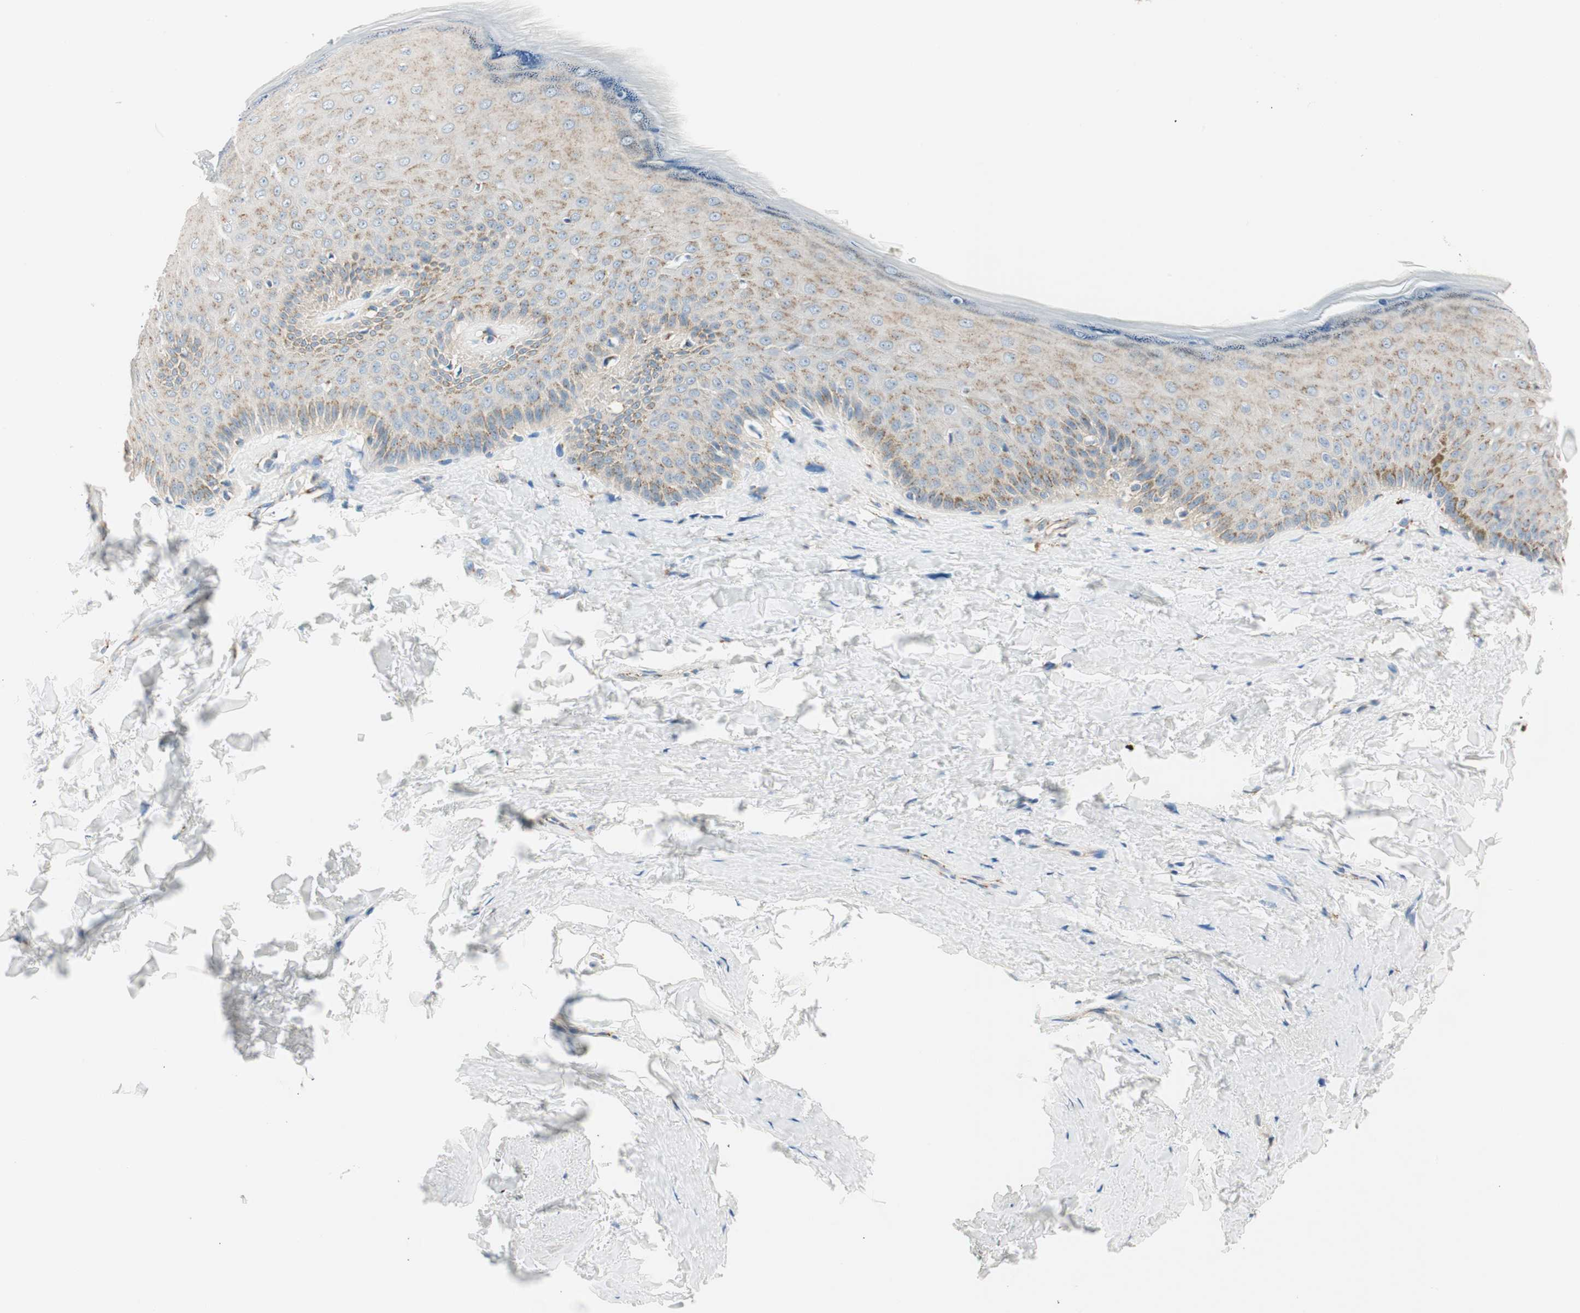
{"staining": {"intensity": "weak", "quantity": ">75%", "location": "cytoplasmic/membranous"}, "tissue": "skin", "cell_type": "Epidermal cells", "image_type": "normal", "snomed": [{"axis": "morphology", "description": "Normal tissue, NOS"}, {"axis": "topography", "description": "Anal"}], "caption": "Protein staining displays weak cytoplasmic/membranous positivity in about >75% of epidermal cells in normal skin.", "gene": "TMF1", "patient": {"sex": "male", "age": 69}}